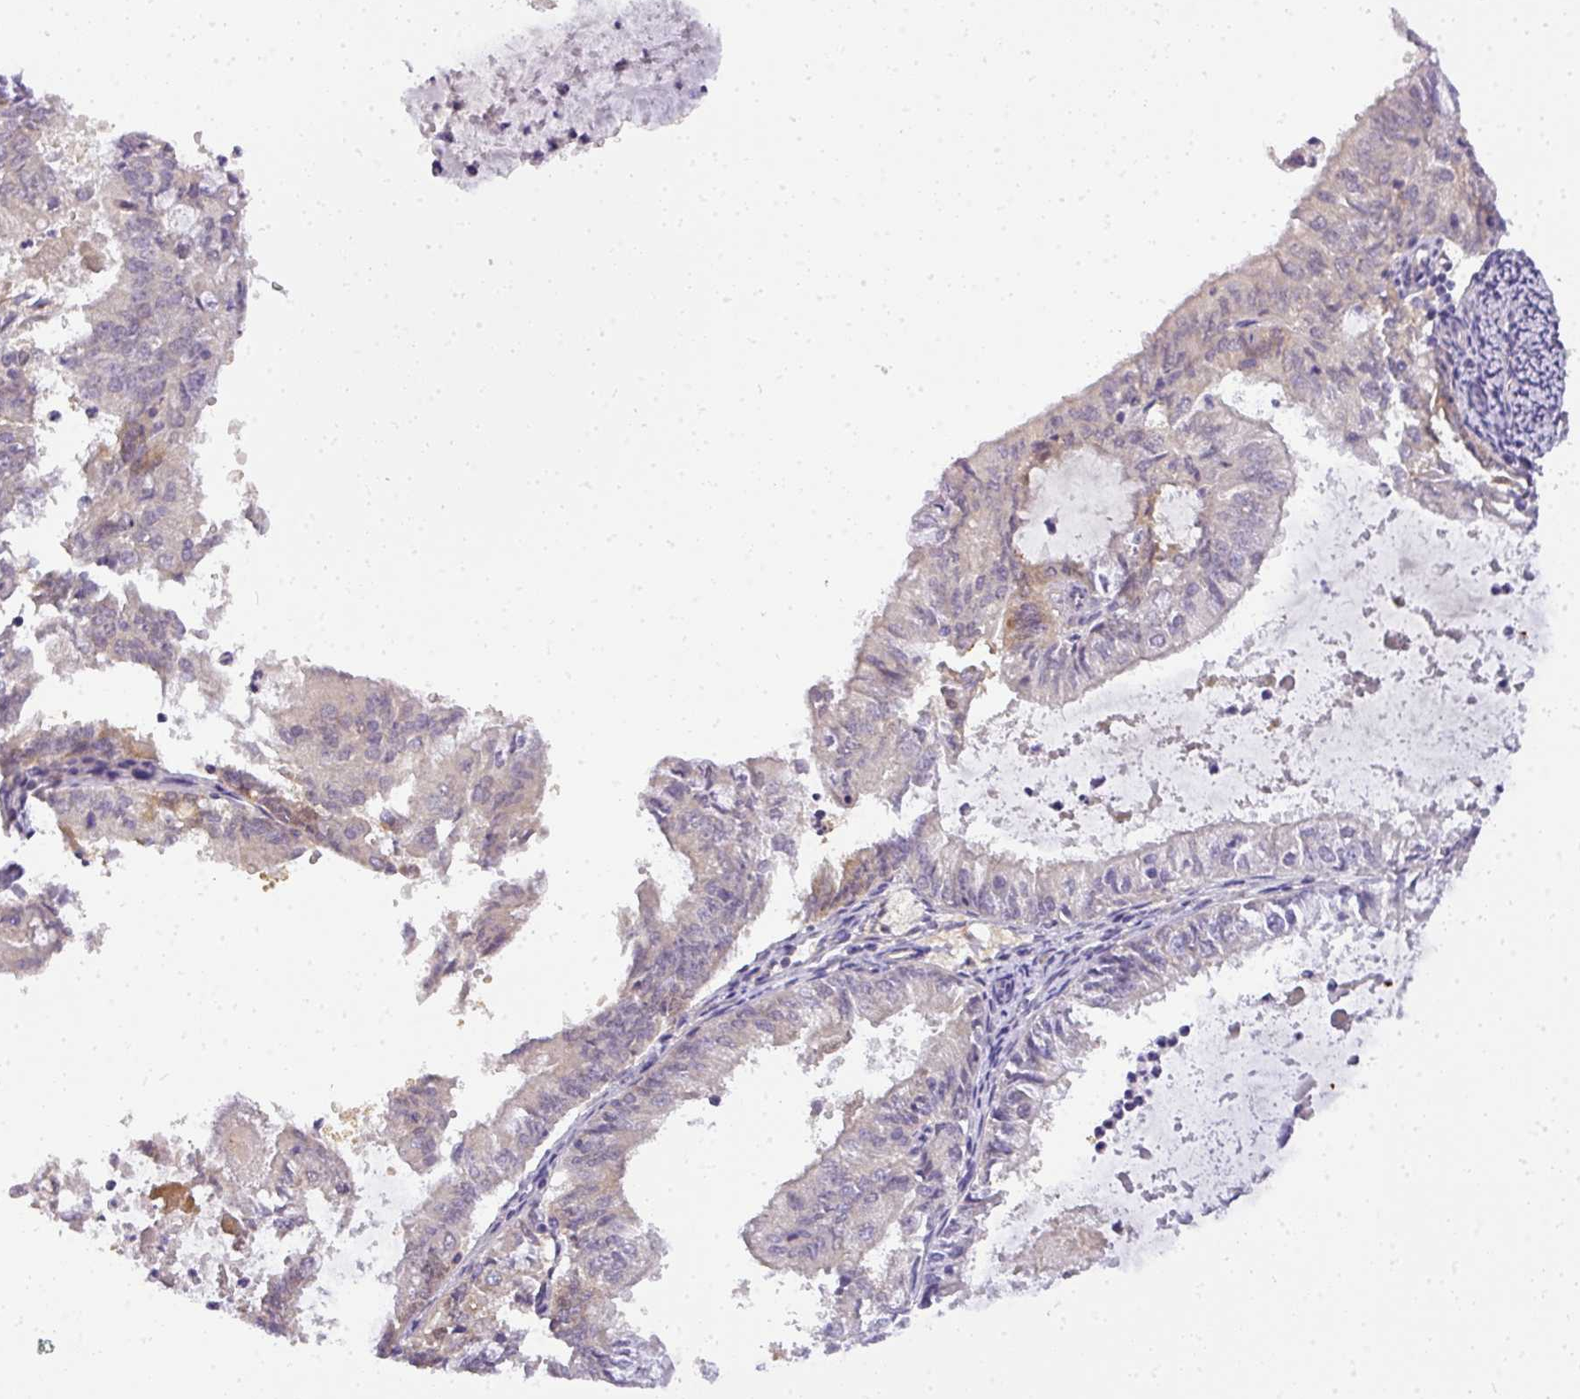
{"staining": {"intensity": "negative", "quantity": "none", "location": "none"}, "tissue": "endometrial cancer", "cell_type": "Tumor cells", "image_type": "cancer", "snomed": [{"axis": "morphology", "description": "Adenocarcinoma, NOS"}, {"axis": "topography", "description": "Endometrium"}], "caption": "Photomicrograph shows no protein positivity in tumor cells of endometrial adenocarcinoma tissue. Brightfield microscopy of immunohistochemistry (IHC) stained with DAB (brown) and hematoxylin (blue), captured at high magnification.", "gene": "ADH5", "patient": {"sex": "female", "age": 57}}